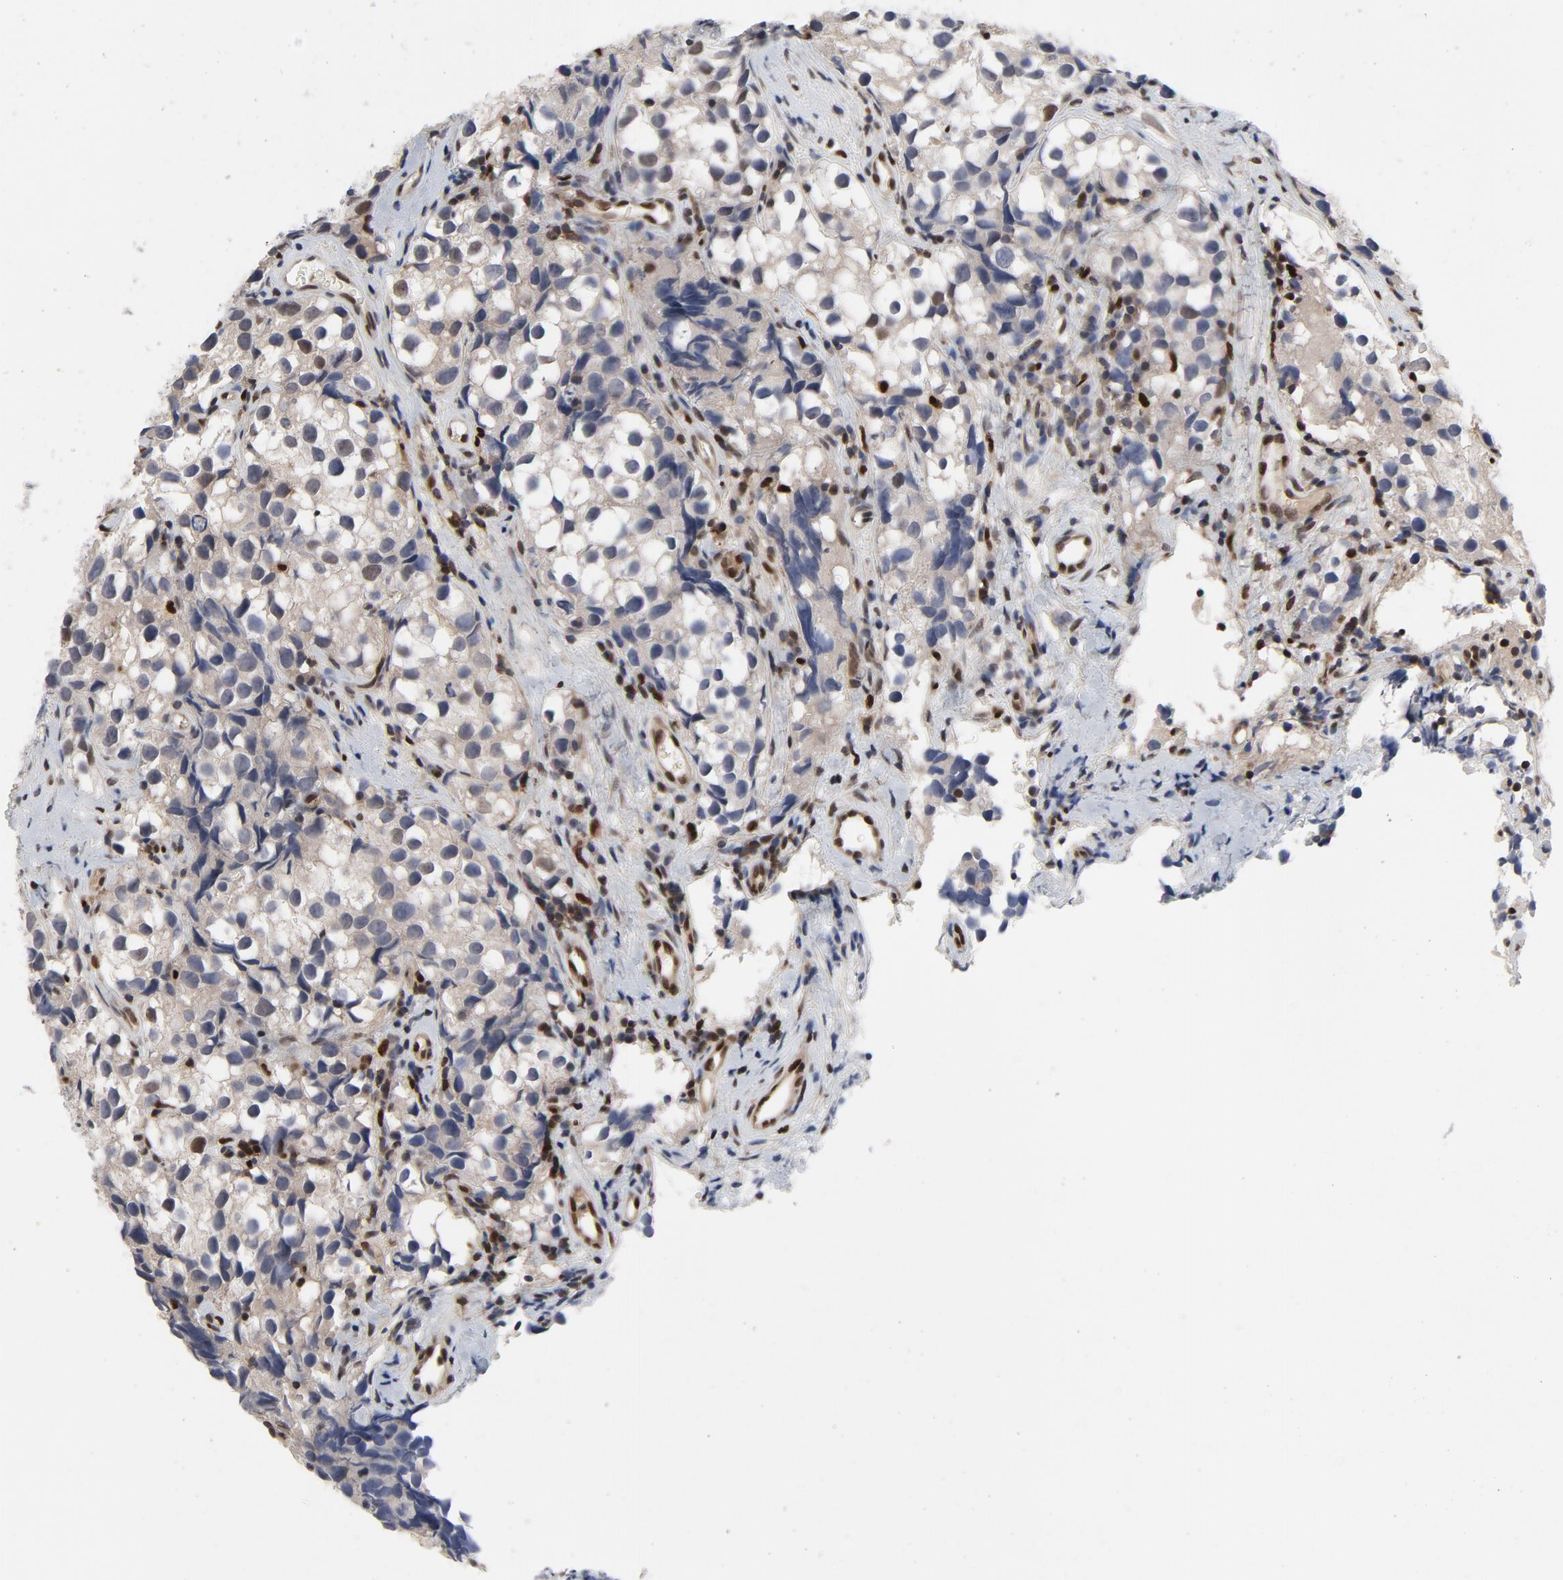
{"staining": {"intensity": "weak", "quantity": "25%-75%", "location": "cytoplasmic/membranous"}, "tissue": "testis cancer", "cell_type": "Tumor cells", "image_type": "cancer", "snomed": [{"axis": "morphology", "description": "Seminoma, NOS"}, {"axis": "topography", "description": "Testis"}], "caption": "There is low levels of weak cytoplasmic/membranous staining in tumor cells of testis cancer, as demonstrated by immunohistochemical staining (brown color).", "gene": "NFKB1", "patient": {"sex": "male", "age": 39}}